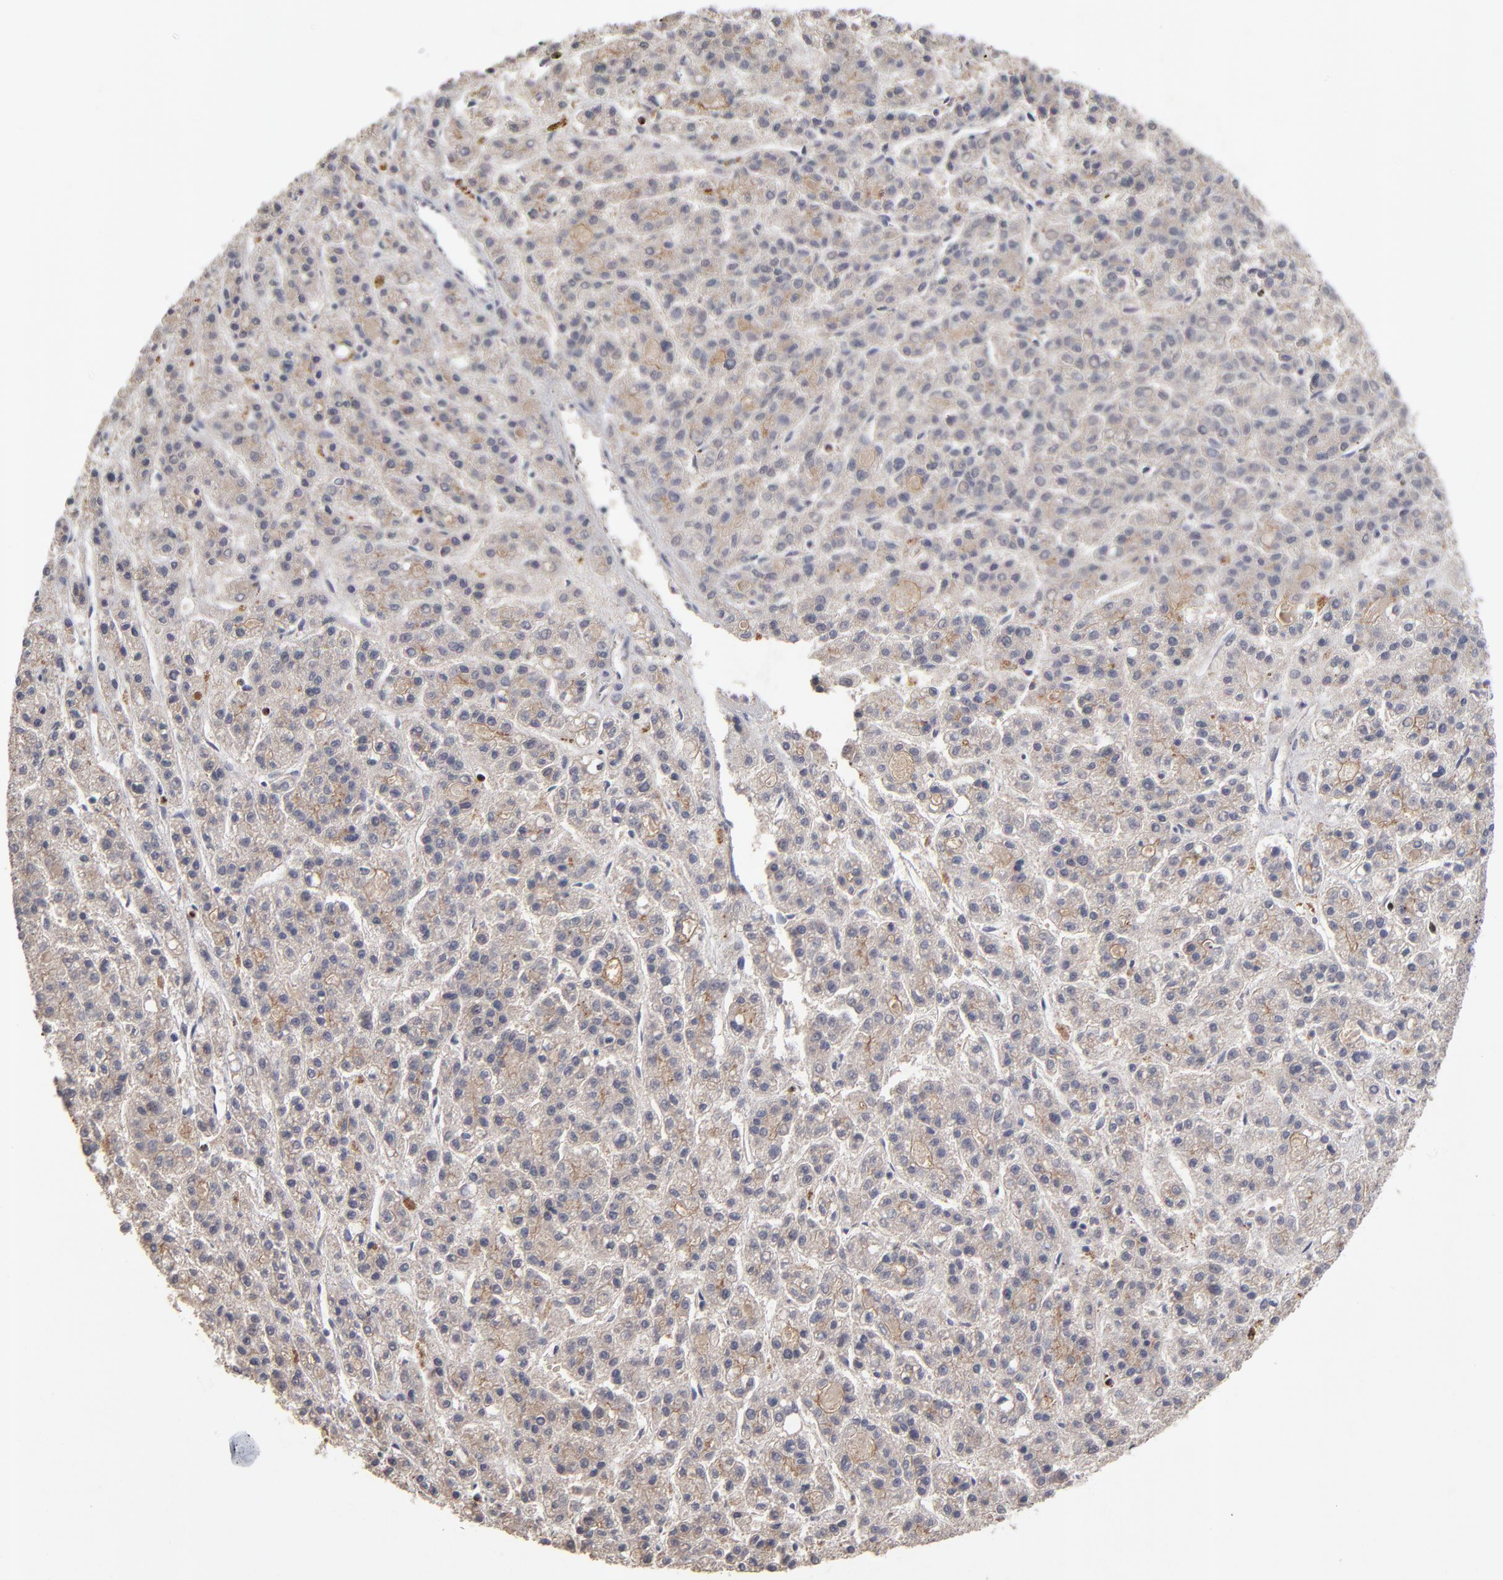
{"staining": {"intensity": "weak", "quantity": "25%-75%", "location": "cytoplasmic/membranous"}, "tissue": "liver cancer", "cell_type": "Tumor cells", "image_type": "cancer", "snomed": [{"axis": "morphology", "description": "Carcinoma, Hepatocellular, NOS"}, {"axis": "topography", "description": "Liver"}], "caption": "The immunohistochemical stain shows weak cytoplasmic/membranous expression in tumor cells of liver cancer (hepatocellular carcinoma) tissue.", "gene": "WSB1", "patient": {"sex": "male", "age": 70}}